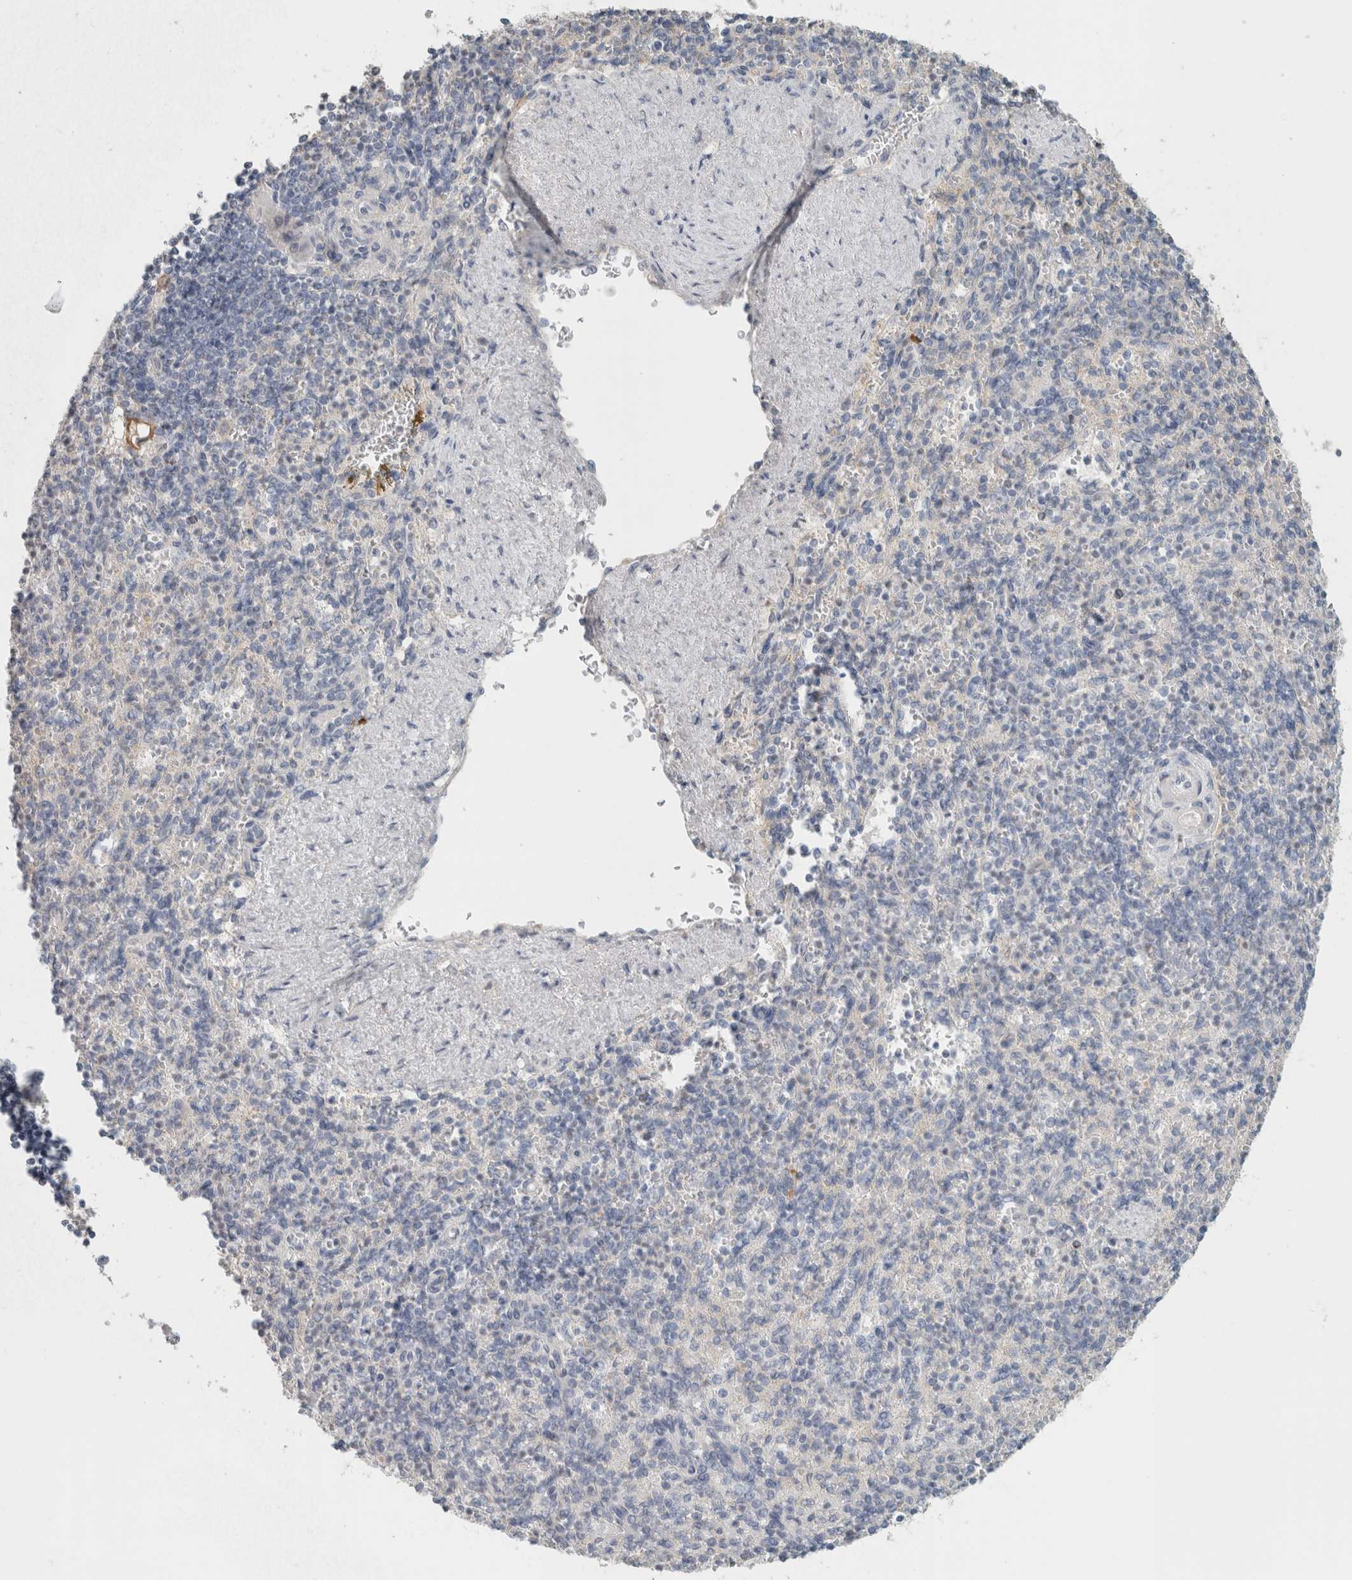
{"staining": {"intensity": "negative", "quantity": "none", "location": "none"}, "tissue": "spleen", "cell_type": "Cells in red pulp", "image_type": "normal", "snomed": [{"axis": "morphology", "description": "Normal tissue, NOS"}, {"axis": "topography", "description": "Spleen"}], "caption": "IHC of normal spleen exhibits no positivity in cells in red pulp.", "gene": "SCIN", "patient": {"sex": "female", "age": 74}}